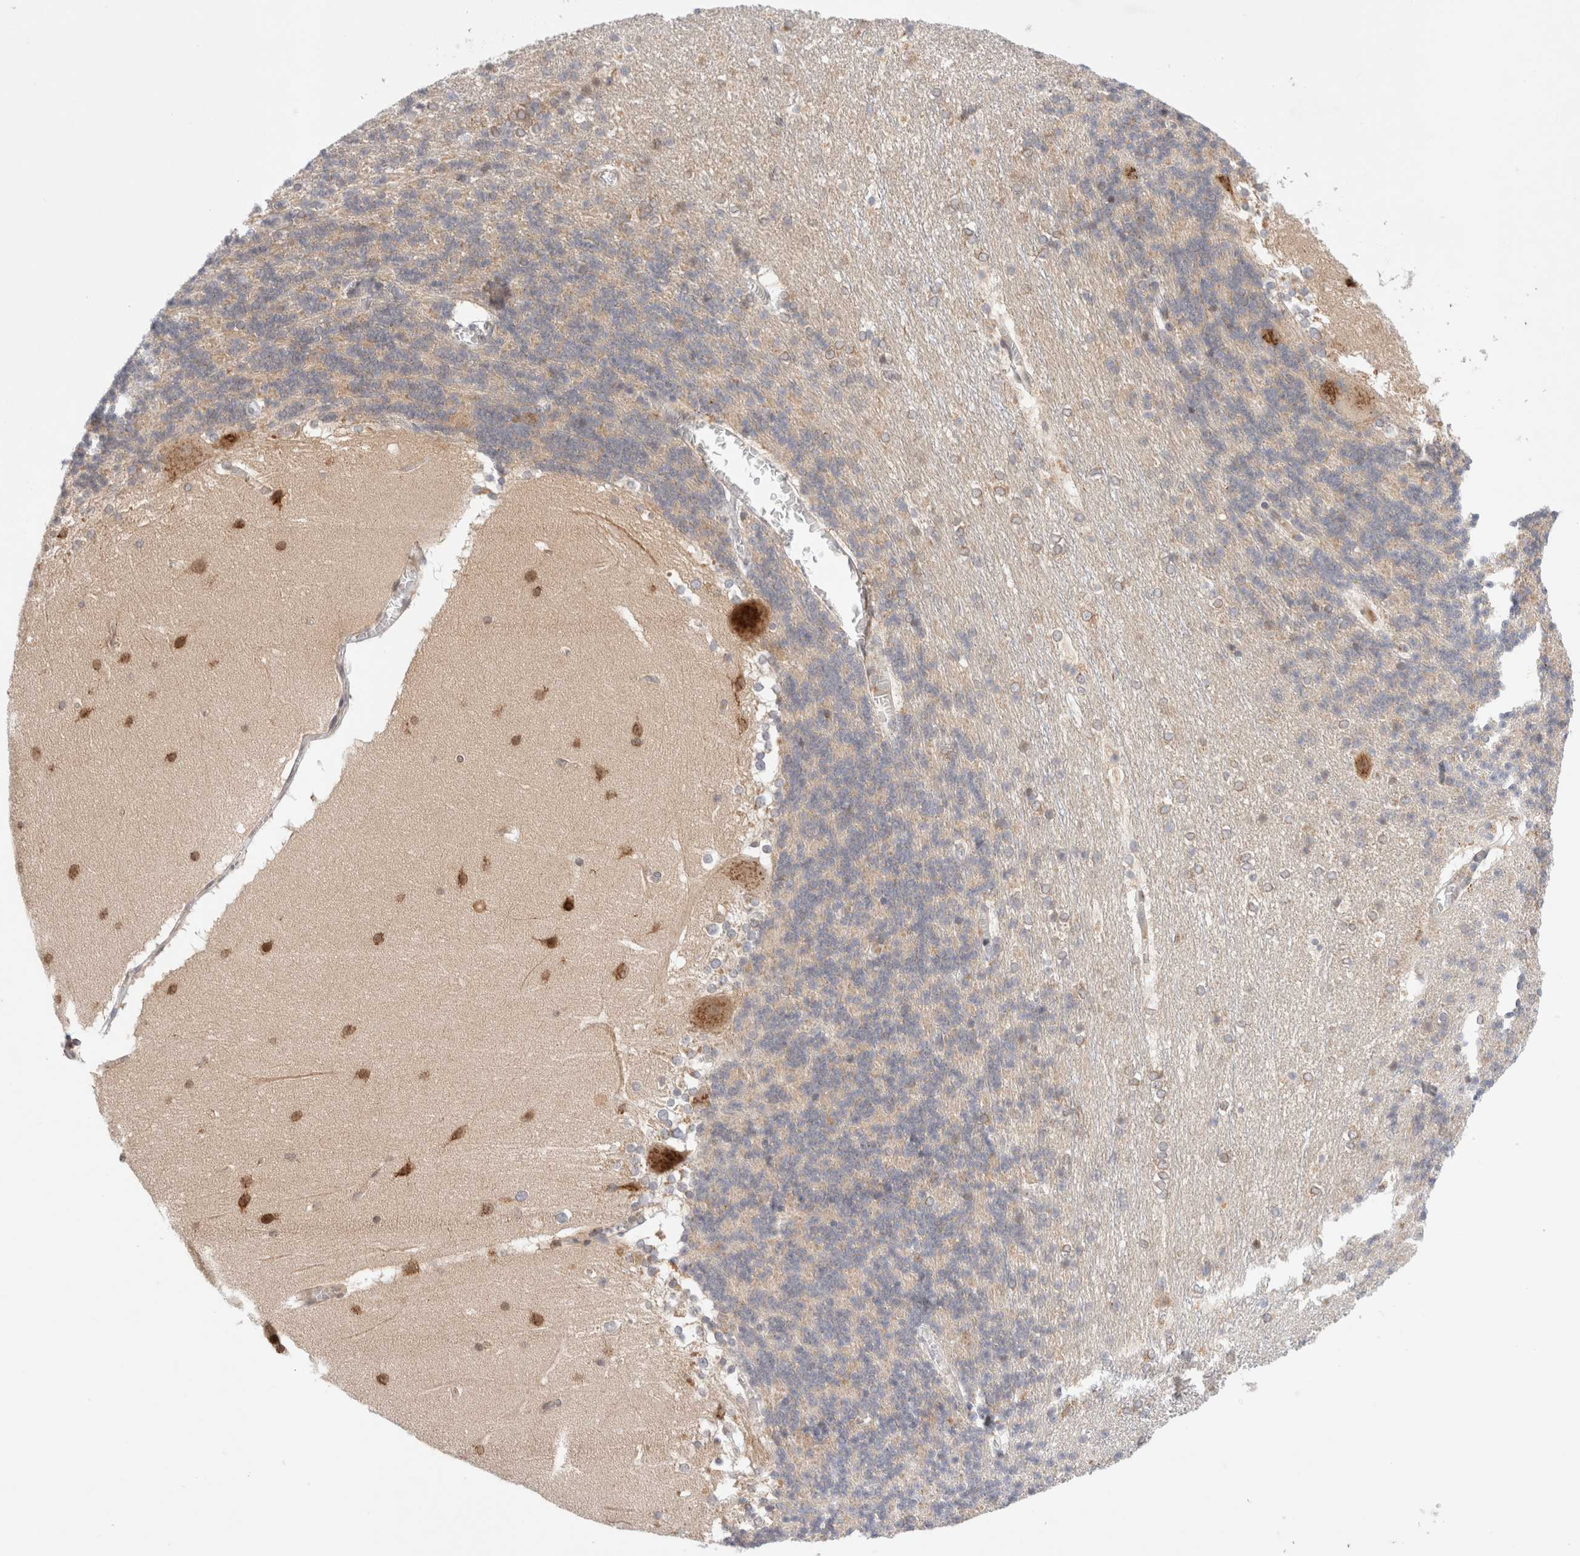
{"staining": {"intensity": "weak", "quantity": "25%-75%", "location": "cytoplasmic/membranous"}, "tissue": "cerebellum", "cell_type": "Cells in granular layer", "image_type": "normal", "snomed": [{"axis": "morphology", "description": "Normal tissue, NOS"}, {"axis": "topography", "description": "Cerebellum"}], "caption": "The immunohistochemical stain highlights weak cytoplasmic/membranous expression in cells in granular layer of benign cerebellum. (DAB IHC with brightfield microscopy, high magnification).", "gene": "GCN1", "patient": {"sex": "female", "age": 19}}